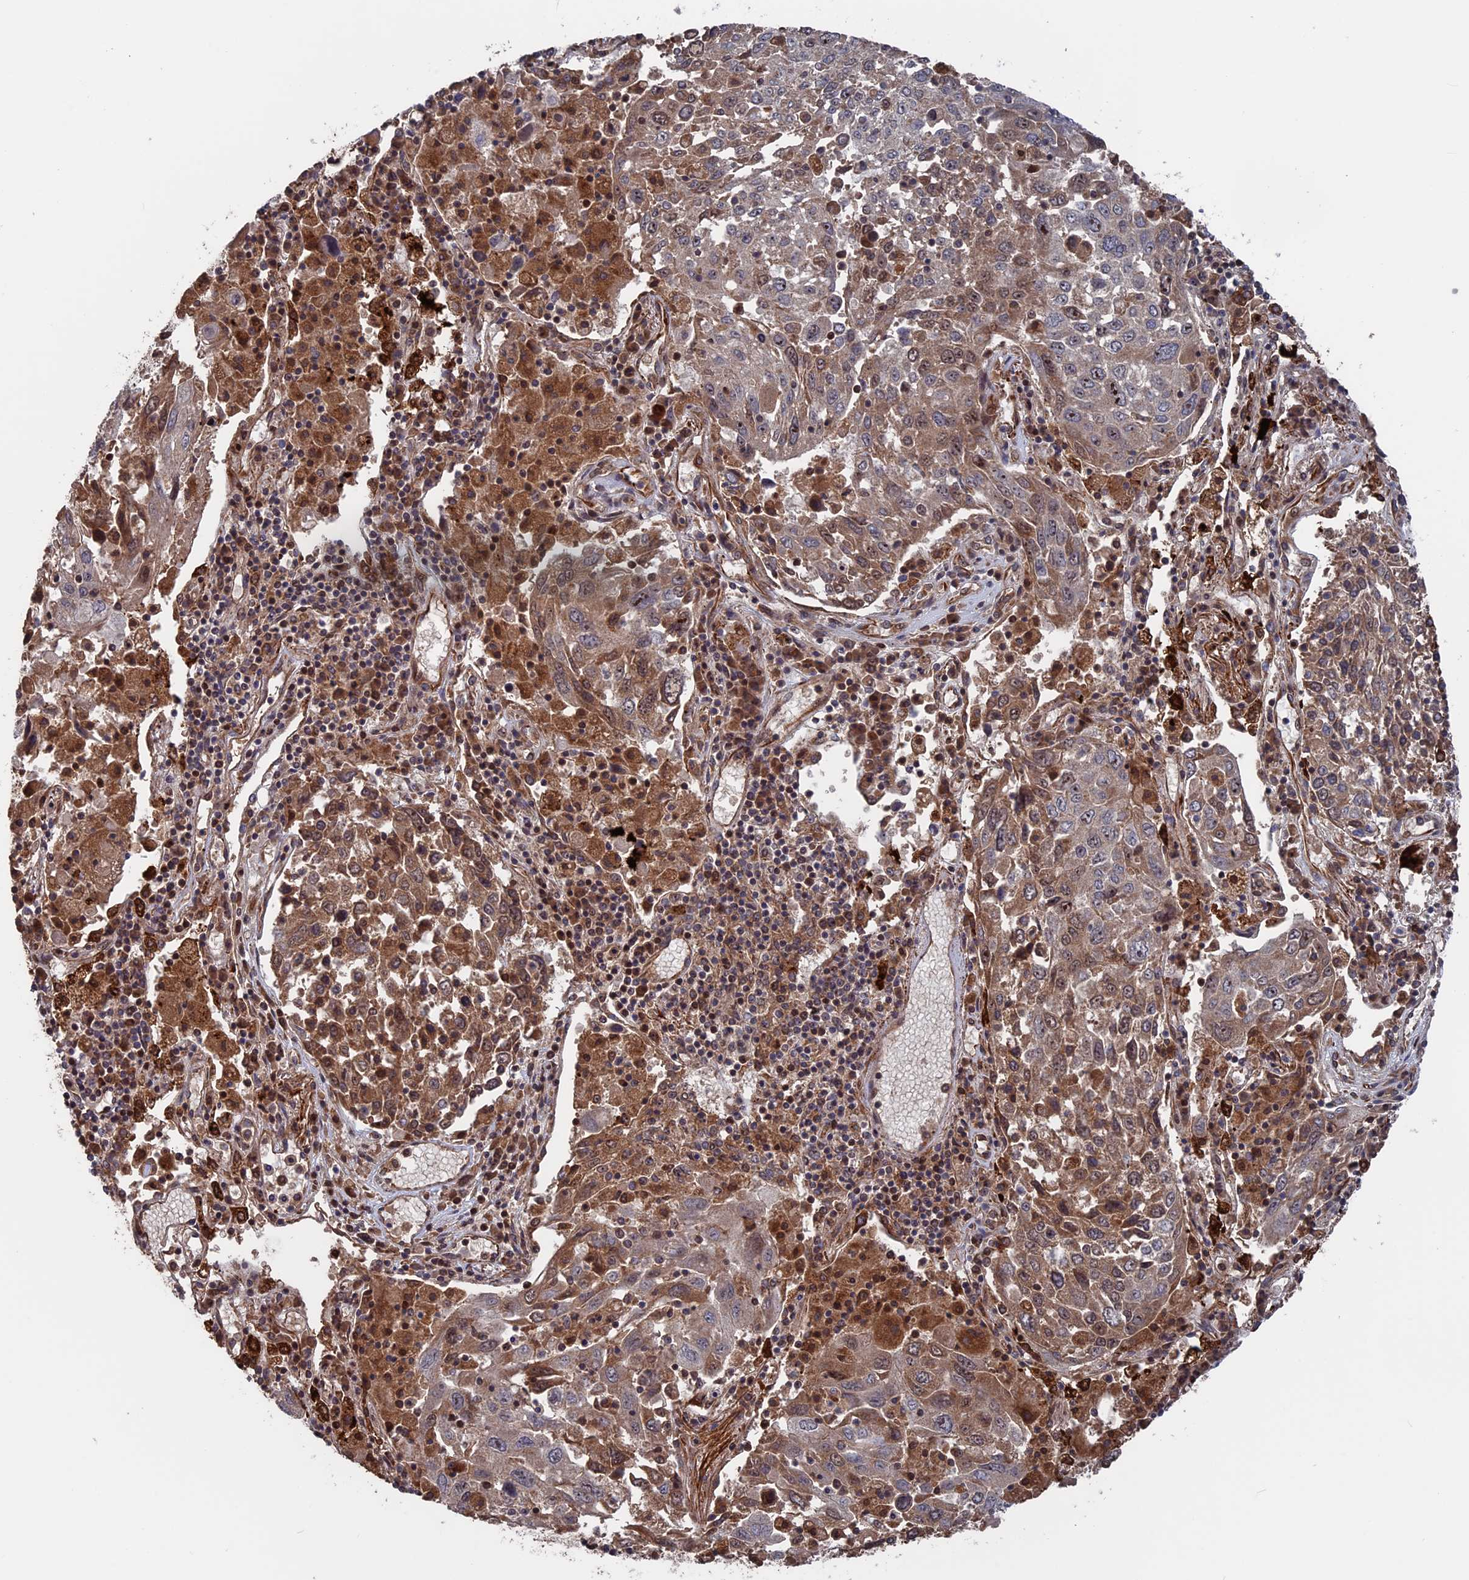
{"staining": {"intensity": "moderate", "quantity": "25%-75%", "location": "cytoplasmic/membranous,nuclear"}, "tissue": "lung cancer", "cell_type": "Tumor cells", "image_type": "cancer", "snomed": [{"axis": "morphology", "description": "Squamous cell carcinoma, NOS"}, {"axis": "topography", "description": "Lung"}], "caption": "Immunohistochemical staining of lung cancer (squamous cell carcinoma) reveals medium levels of moderate cytoplasmic/membranous and nuclear protein positivity in about 25%-75% of tumor cells.", "gene": "PLA2G15", "patient": {"sex": "male", "age": 65}}